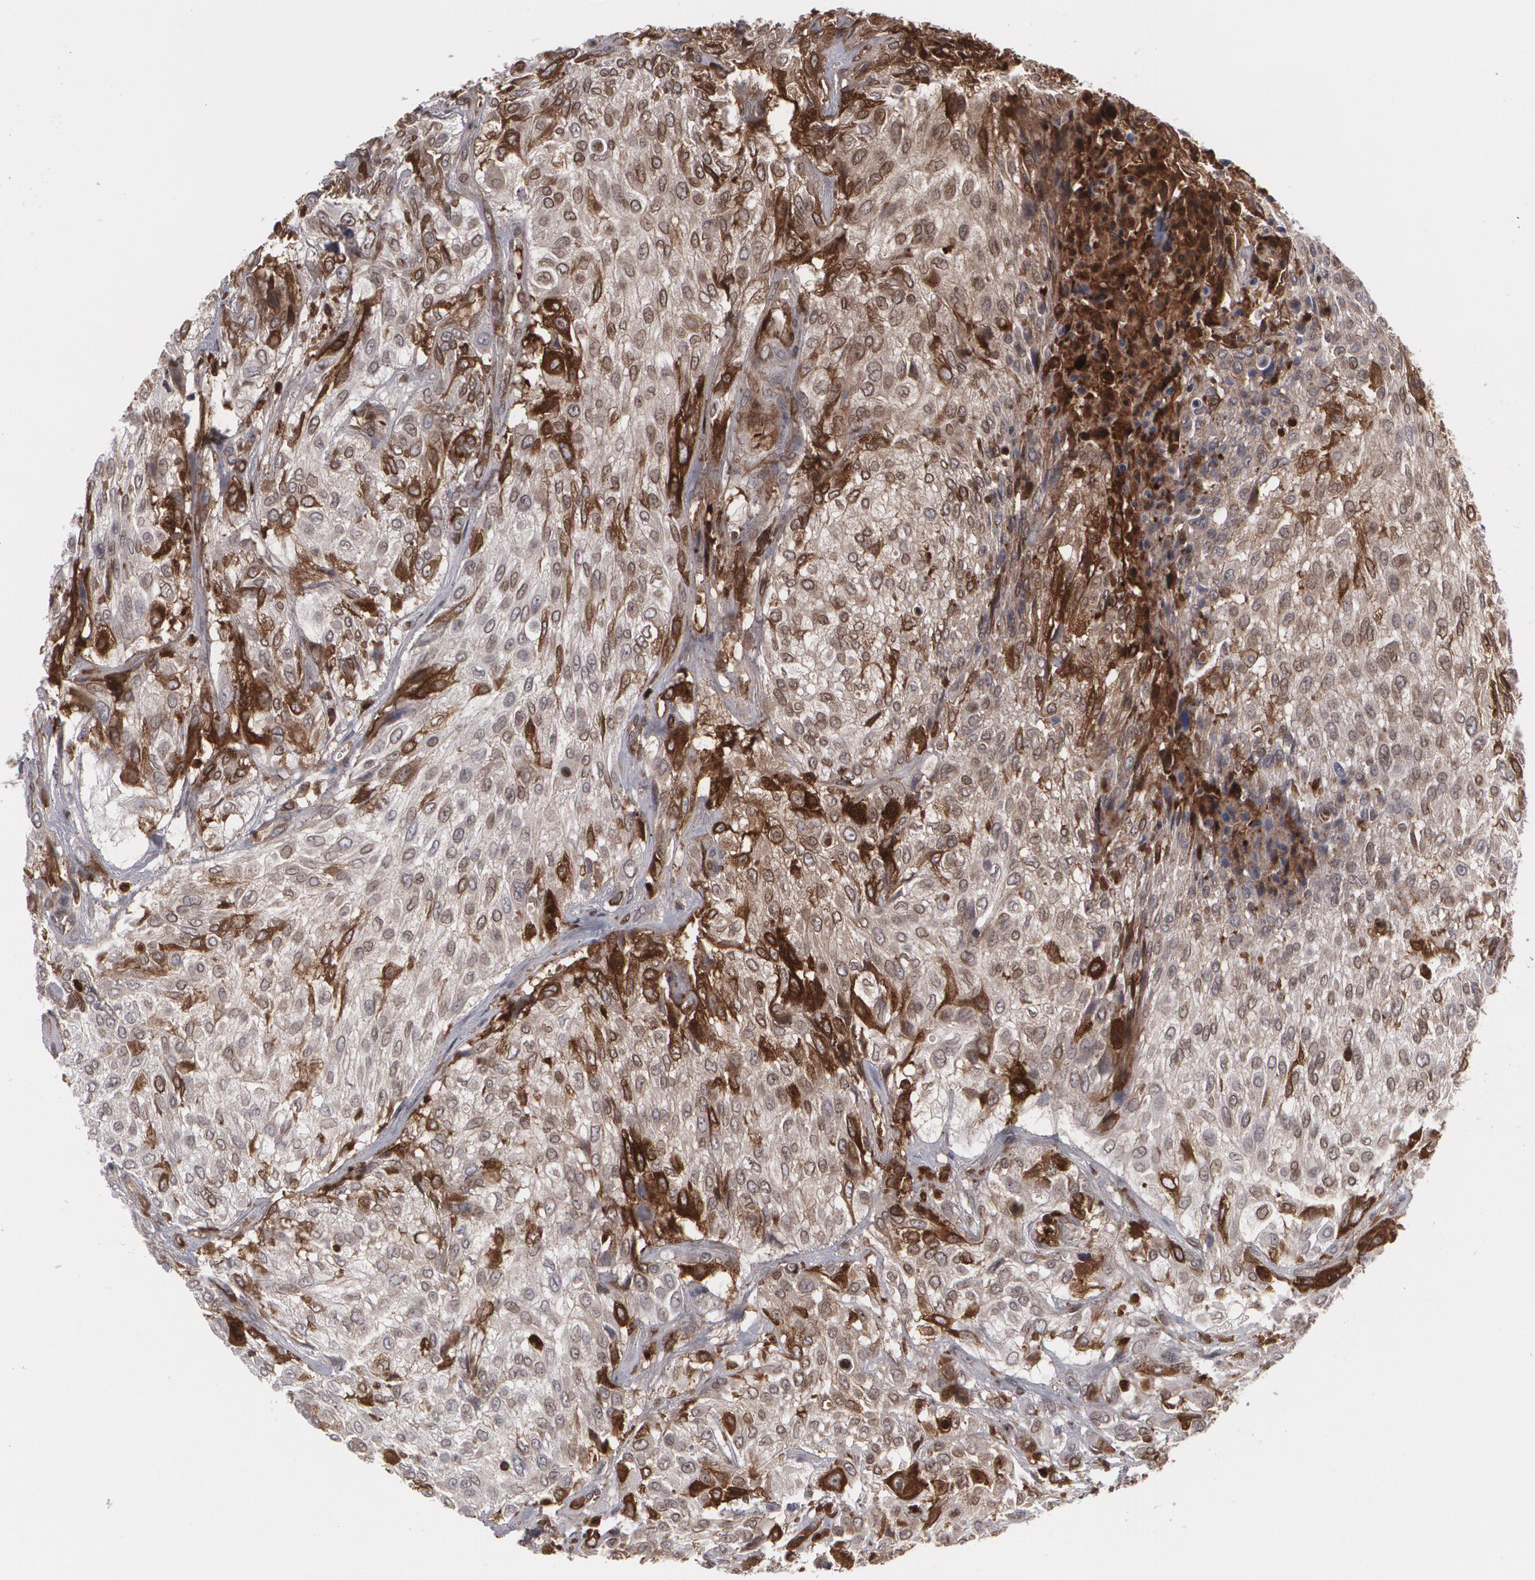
{"staining": {"intensity": "moderate", "quantity": "<25%", "location": "cytoplasmic/membranous"}, "tissue": "urothelial cancer", "cell_type": "Tumor cells", "image_type": "cancer", "snomed": [{"axis": "morphology", "description": "Urothelial carcinoma, High grade"}, {"axis": "topography", "description": "Urinary bladder"}], "caption": "A brown stain shows moderate cytoplasmic/membranous positivity of a protein in urothelial cancer tumor cells.", "gene": "LRG1", "patient": {"sex": "male", "age": 57}}